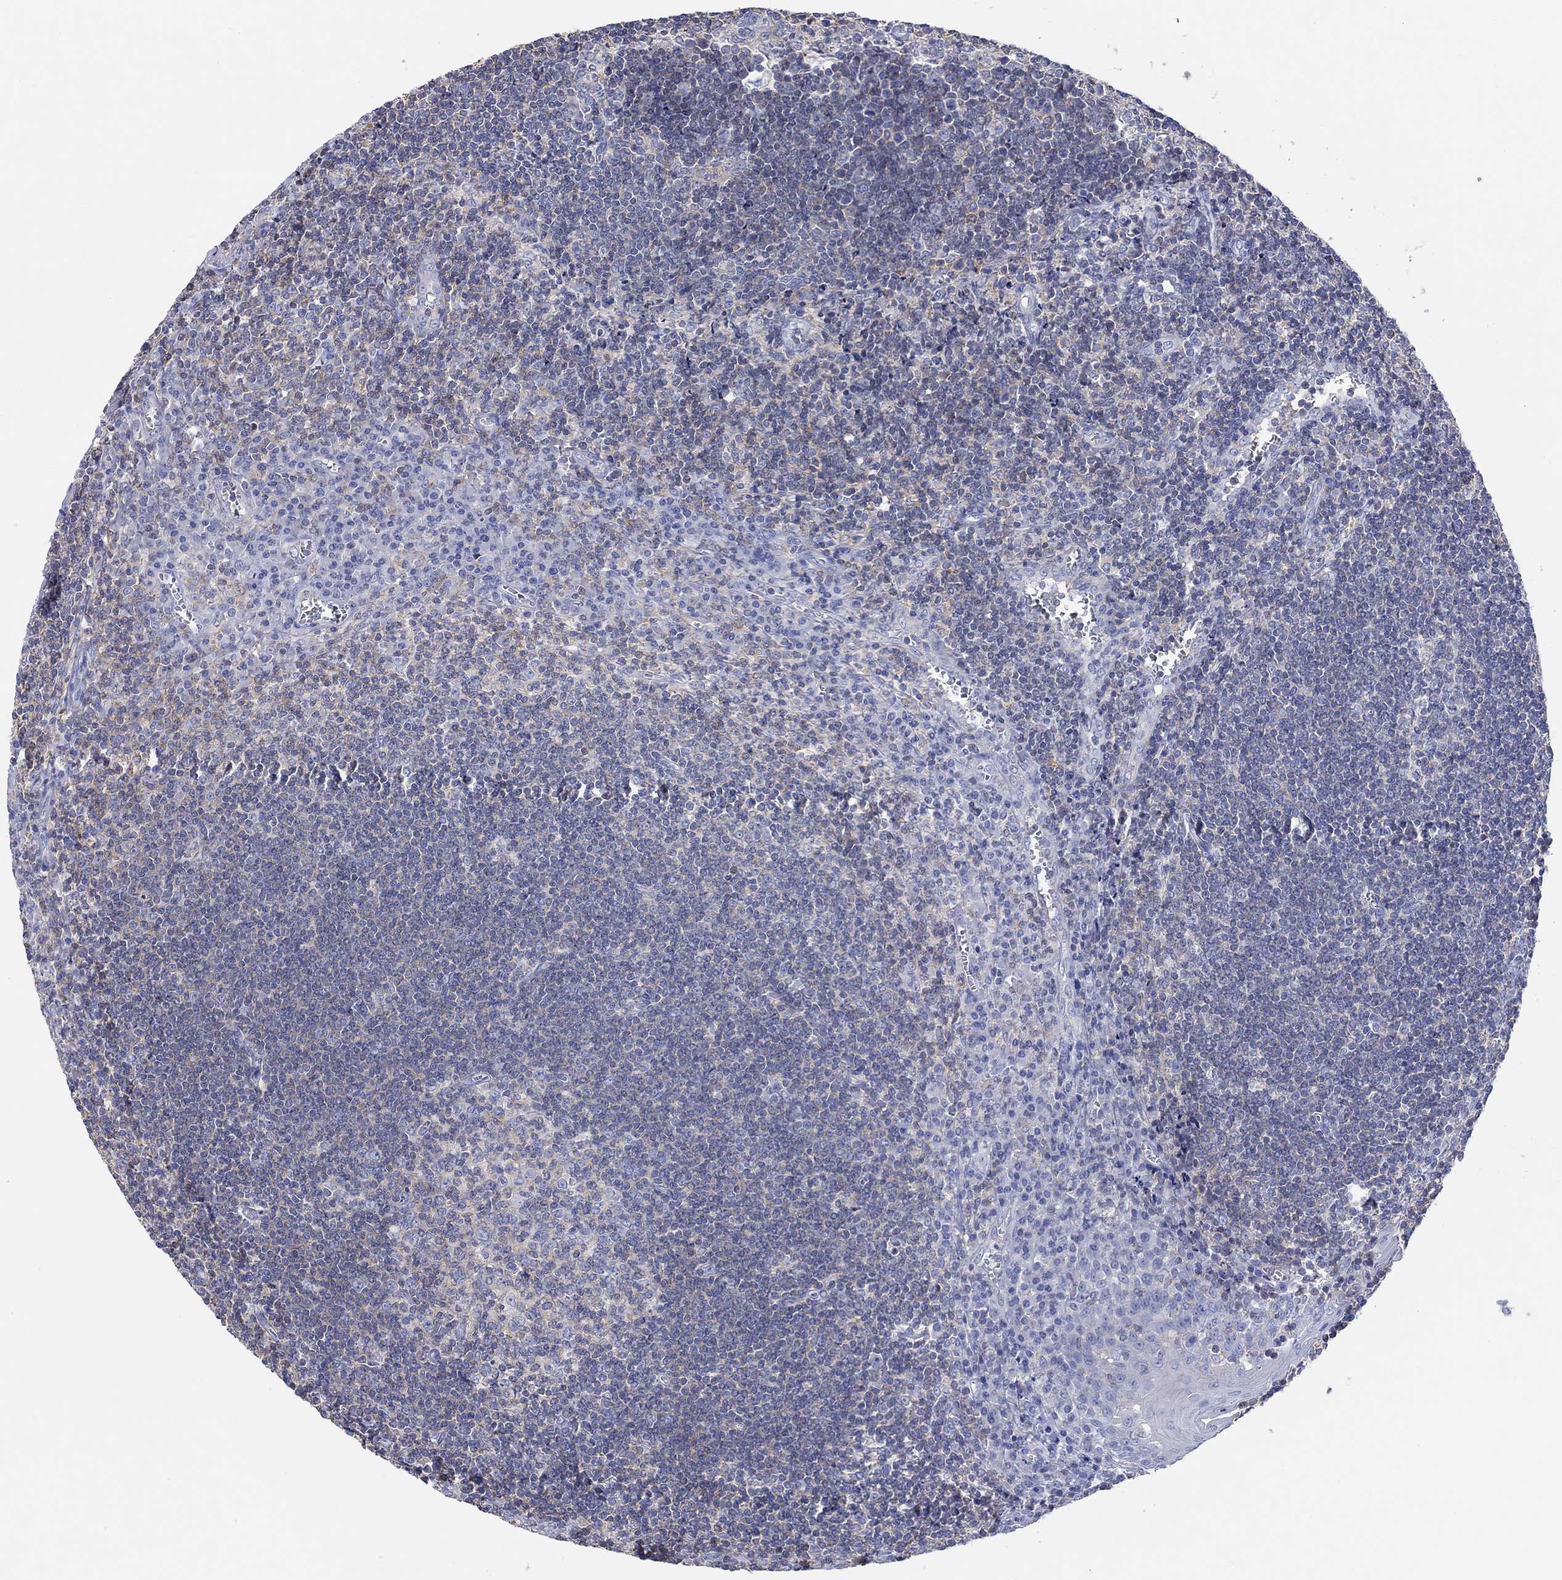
{"staining": {"intensity": "weak", "quantity": "25%-75%", "location": "cytoplasmic/membranous"}, "tissue": "tonsil", "cell_type": "Germinal center cells", "image_type": "normal", "snomed": [{"axis": "morphology", "description": "Normal tissue, NOS"}, {"axis": "topography", "description": "Tonsil"}], "caption": "Approximately 25%-75% of germinal center cells in benign human tonsil exhibit weak cytoplasmic/membranous protein expression as visualized by brown immunohistochemical staining.", "gene": "PPIL6", "patient": {"sex": "male", "age": 33}}